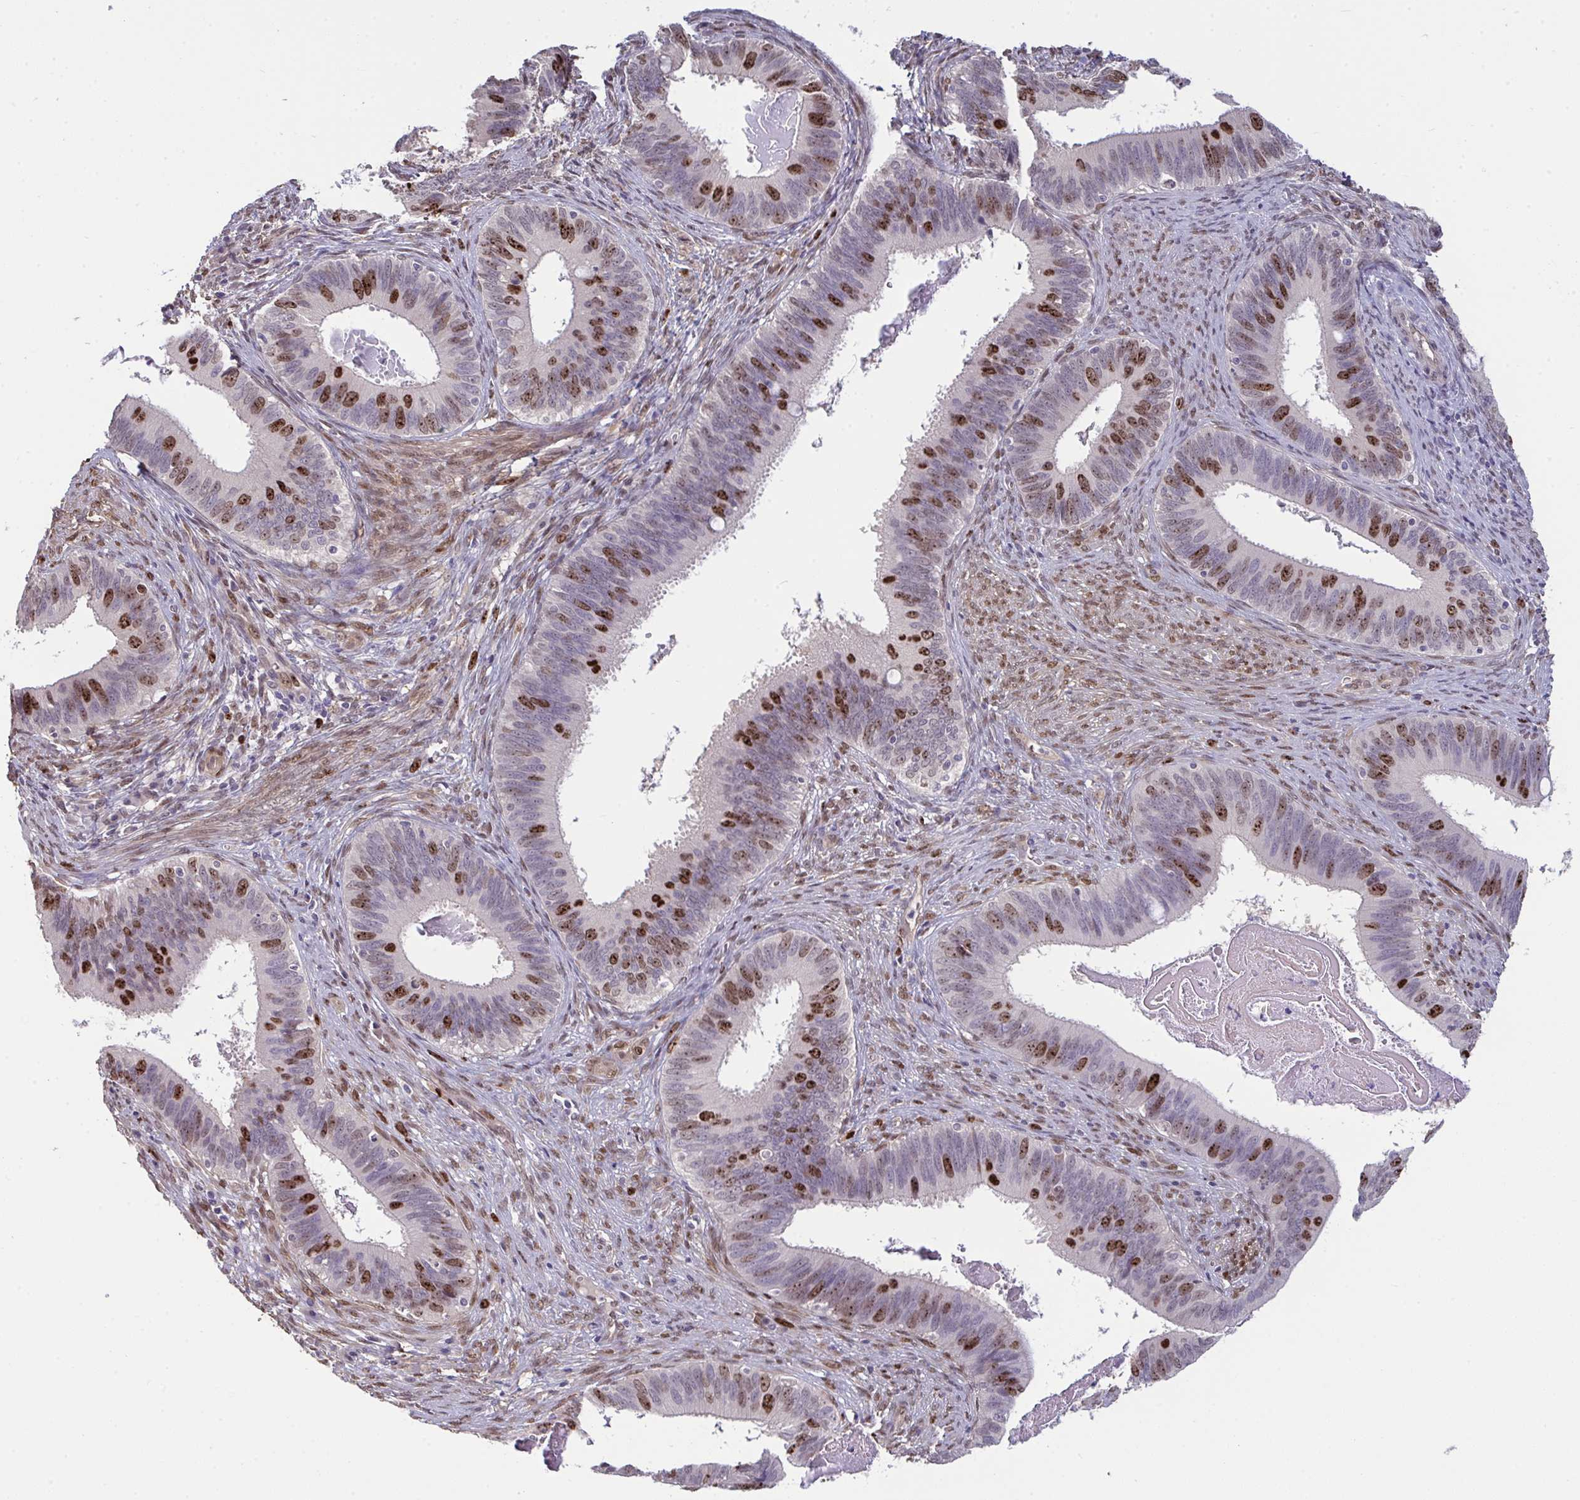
{"staining": {"intensity": "moderate", "quantity": "25%-75%", "location": "nuclear"}, "tissue": "cervical cancer", "cell_type": "Tumor cells", "image_type": "cancer", "snomed": [{"axis": "morphology", "description": "Adenocarcinoma, NOS"}, {"axis": "topography", "description": "Cervix"}], "caption": "Adenocarcinoma (cervical) was stained to show a protein in brown. There is medium levels of moderate nuclear positivity in about 25%-75% of tumor cells. (DAB (3,3'-diaminobenzidine) = brown stain, brightfield microscopy at high magnification).", "gene": "SETD7", "patient": {"sex": "female", "age": 42}}